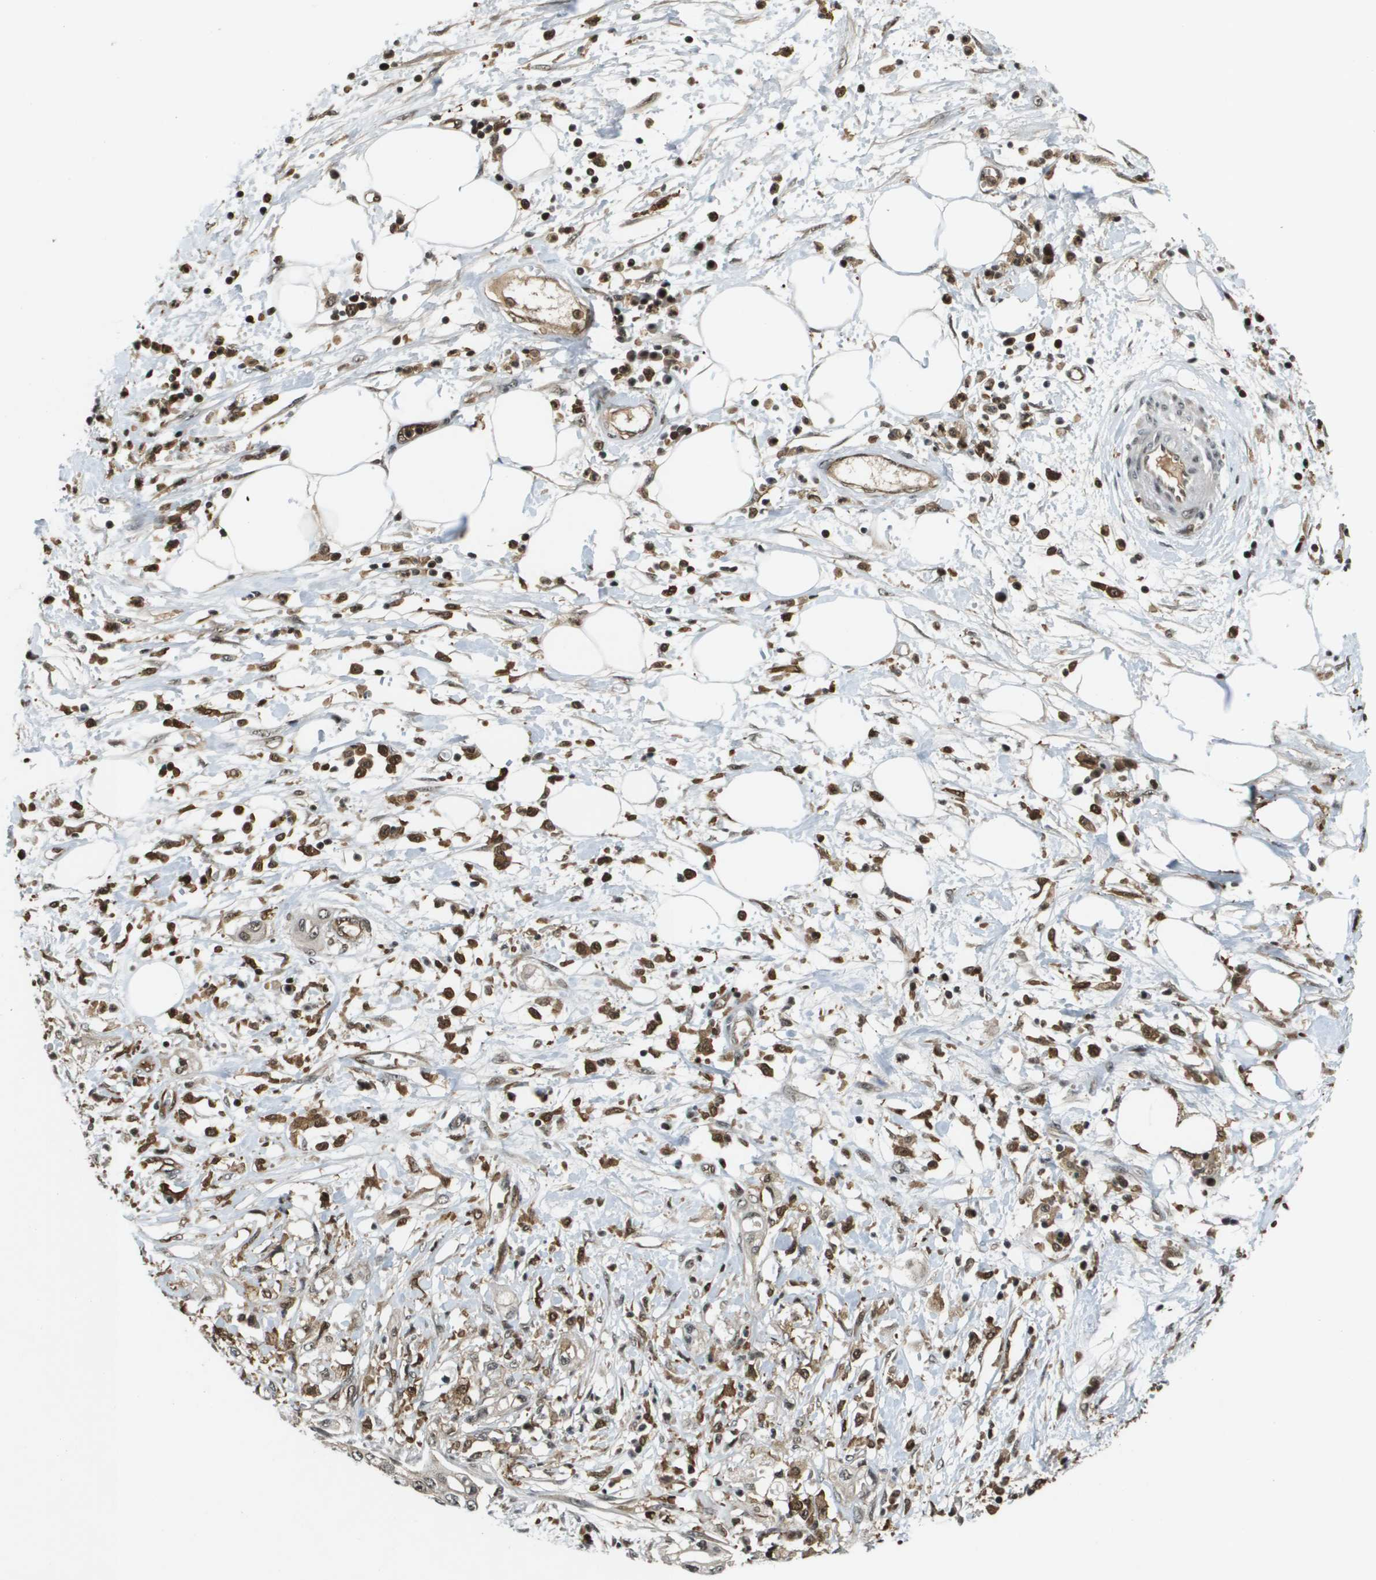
{"staining": {"intensity": "moderate", "quantity": ">75%", "location": "nuclear"}, "tissue": "pancreatic cancer", "cell_type": "Tumor cells", "image_type": "cancer", "snomed": [{"axis": "morphology", "description": "Adenocarcinoma, NOS"}, {"axis": "topography", "description": "Pancreas"}], "caption": "Pancreatic adenocarcinoma stained with DAB (3,3'-diaminobenzidine) immunohistochemistry demonstrates medium levels of moderate nuclear expression in about >75% of tumor cells.", "gene": "EP400", "patient": {"sex": "male", "age": 56}}